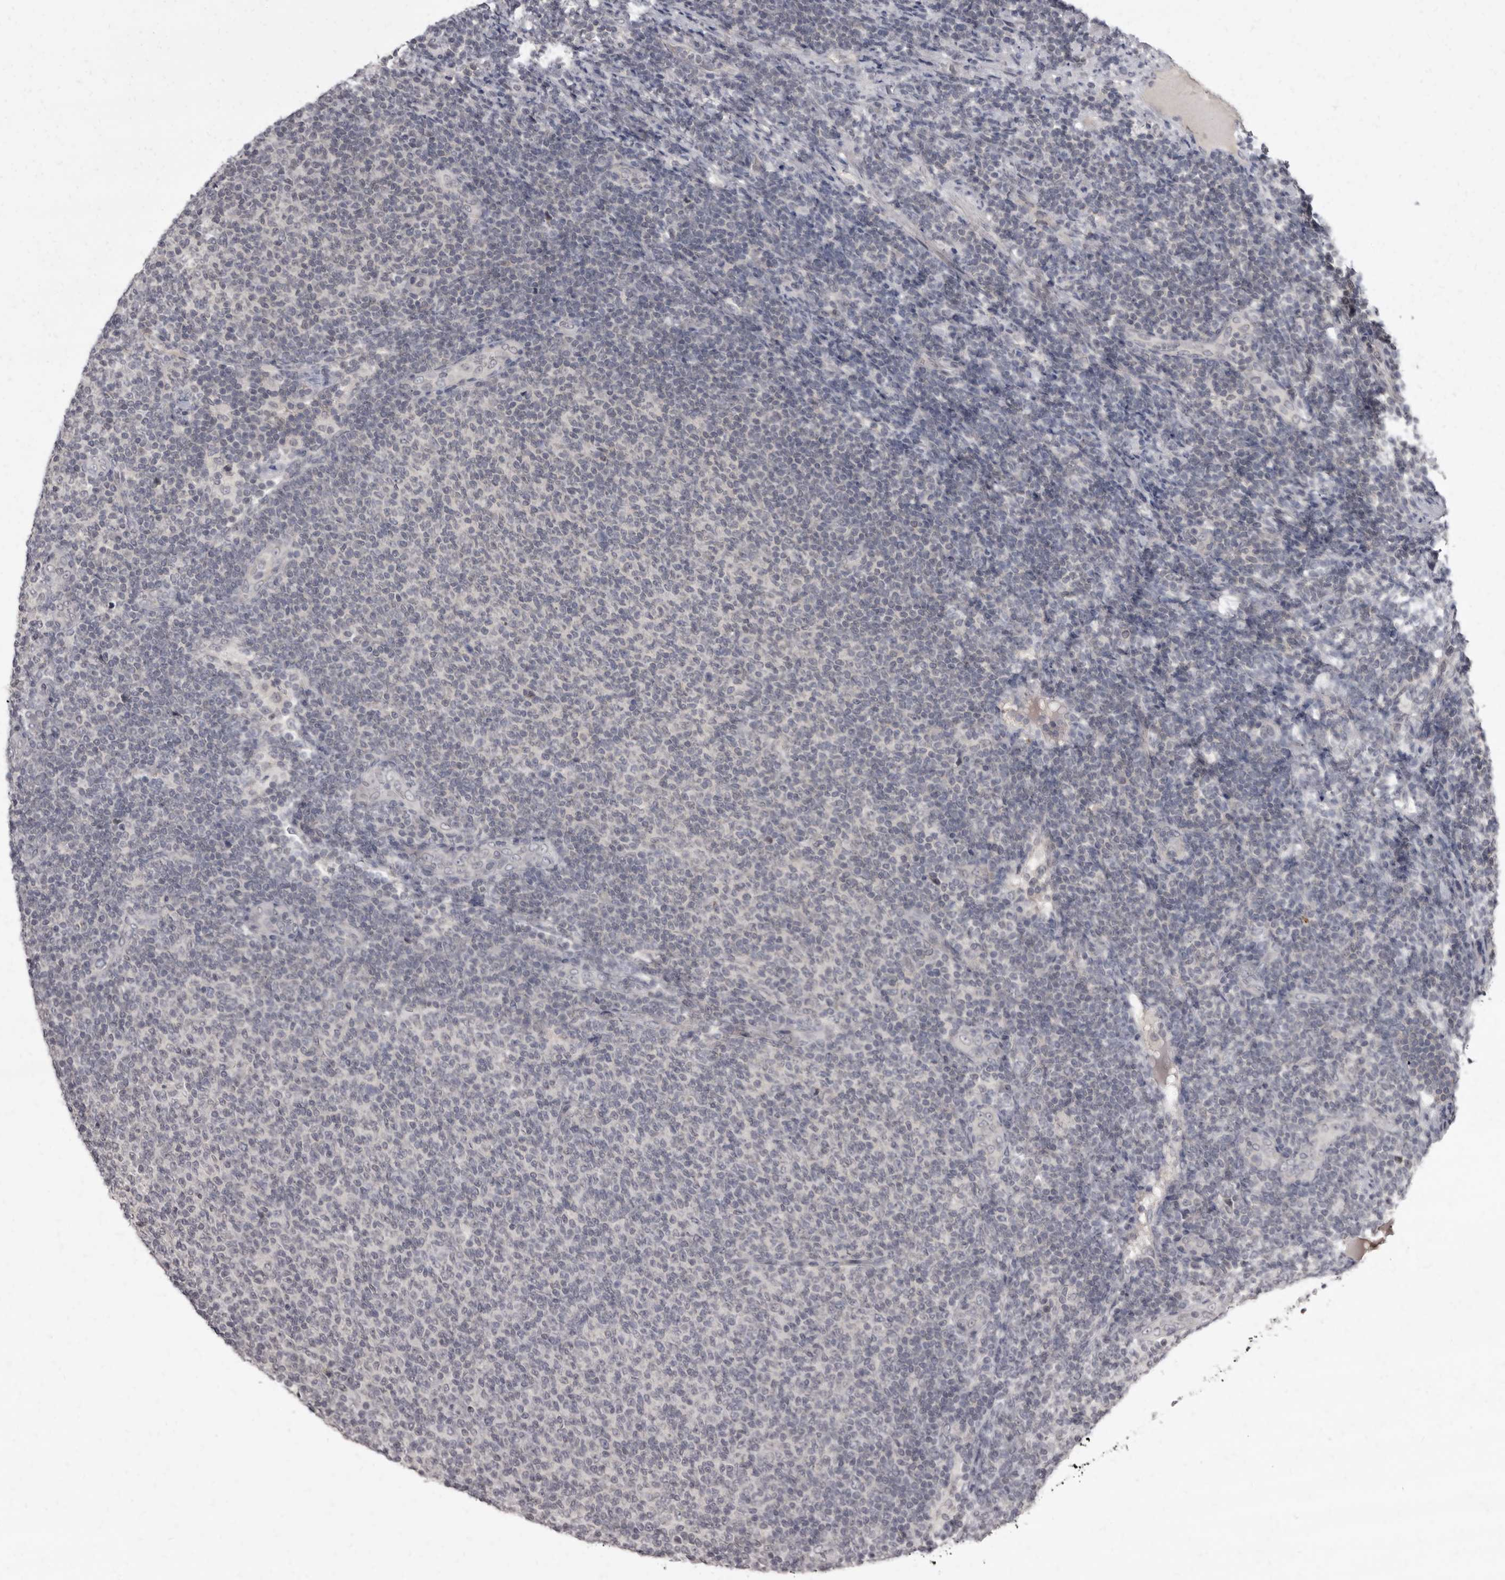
{"staining": {"intensity": "negative", "quantity": "none", "location": "none"}, "tissue": "lymphoma", "cell_type": "Tumor cells", "image_type": "cancer", "snomed": [{"axis": "morphology", "description": "Malignant lymphoma, non-Hodgkin's type, Low grade"}, {"axis": "topography", "description": "Lymph node"}], "caption": "The histopathology image reveals no staining of tumor cells in malignant lymphoma, non-Hodgkin's type (low-grade).", "gene": "SULT1E1", "patient": {"sex": "male", "age": 66}}